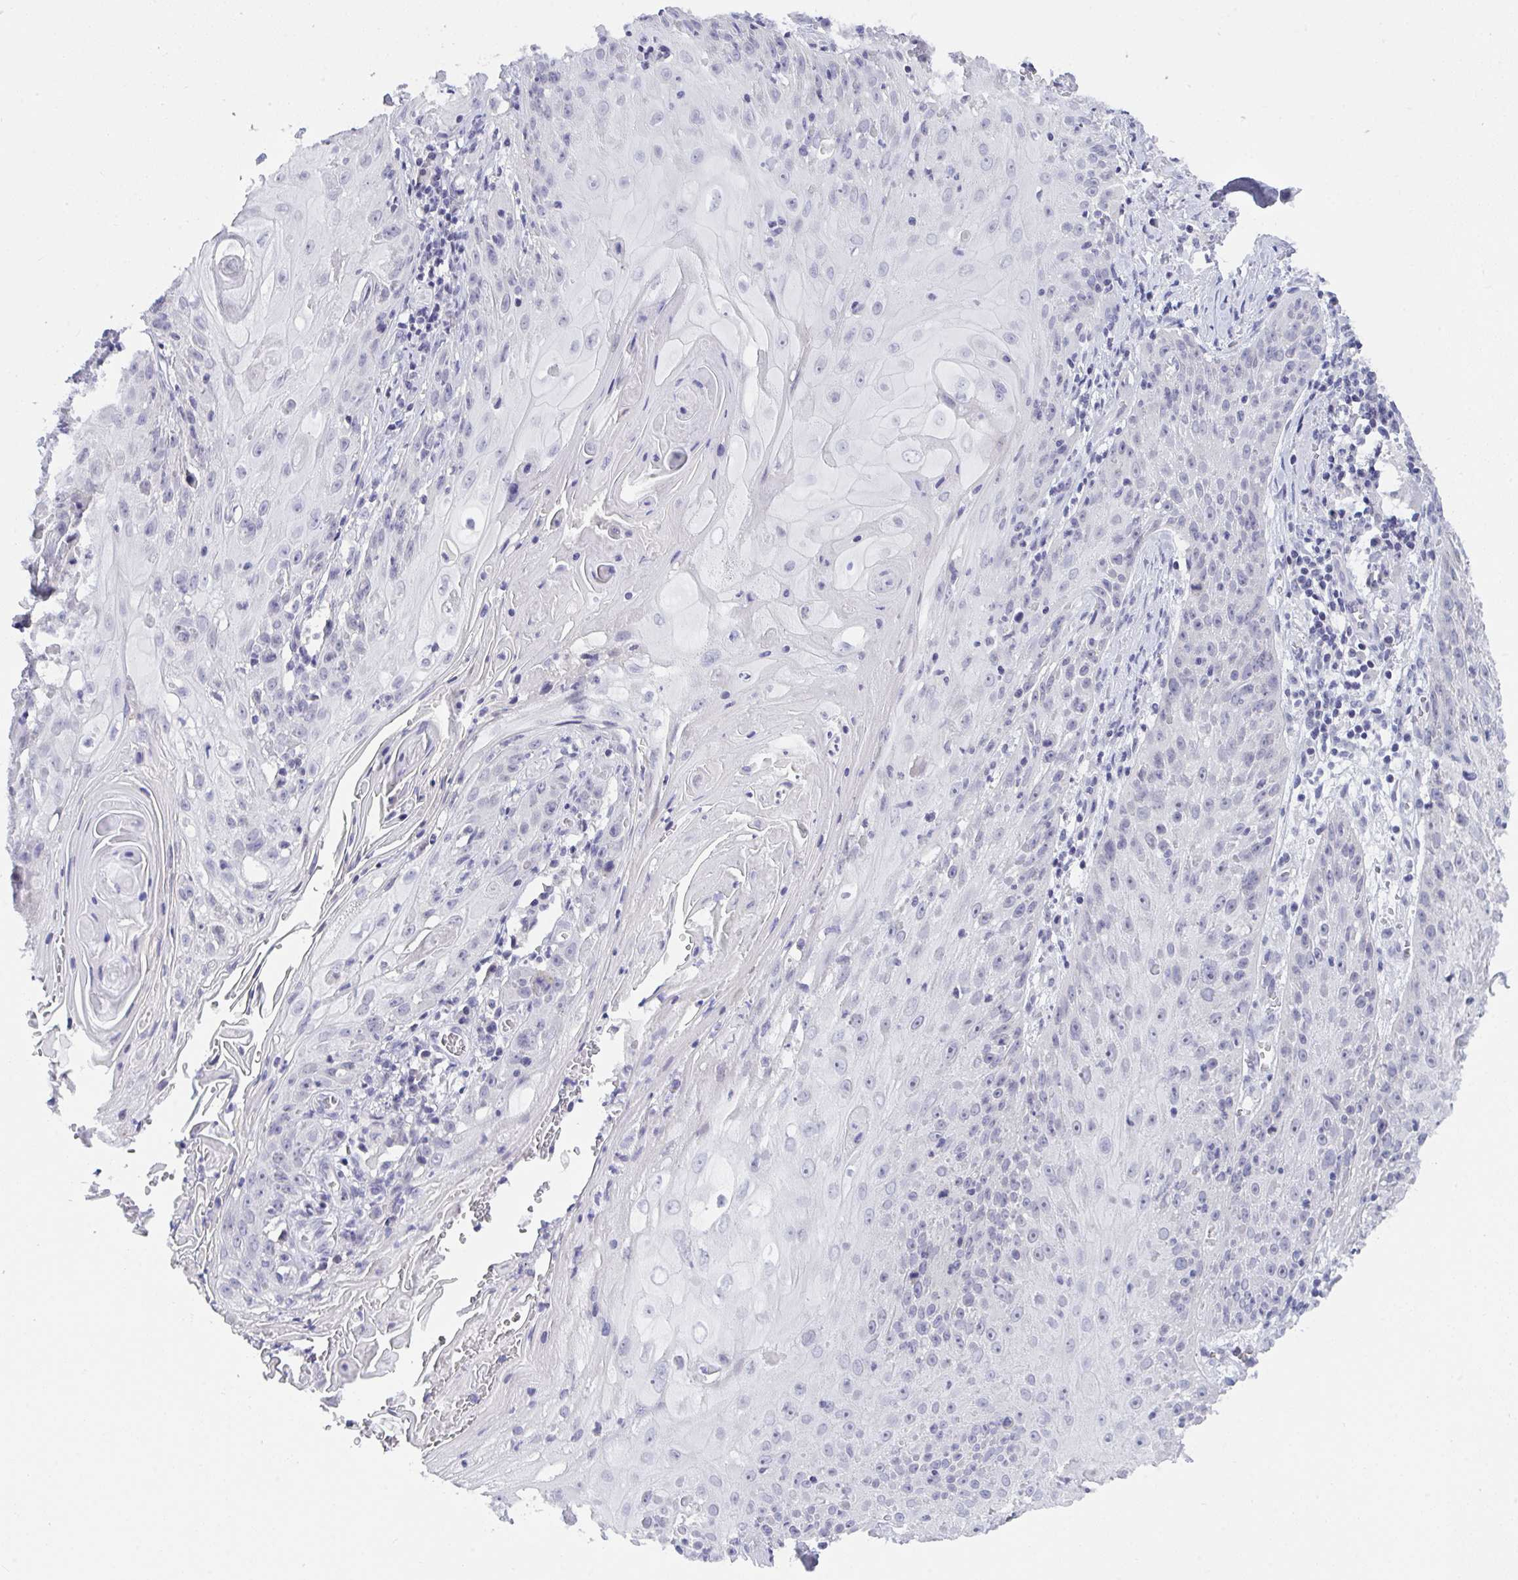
{"staining": {"intensity": "negative", "quantity": "none", "location": "none"}, "tissue": "skin cancer", "cell_type": "Tumor cells", "image_type": "cancer", "snomed": [{"axis": "morphology", "description": "Squamous cell carcinoma, NOS"}, {"axis": "topography", "description": "Skin"}, {"axis": "topography", "description": "Vulva"}], "caption": "The image demonstrates no staining of tumor cells in skin cancer.", "gene": "BMAL2", "patient": {"sex": "female", "age": 76}}